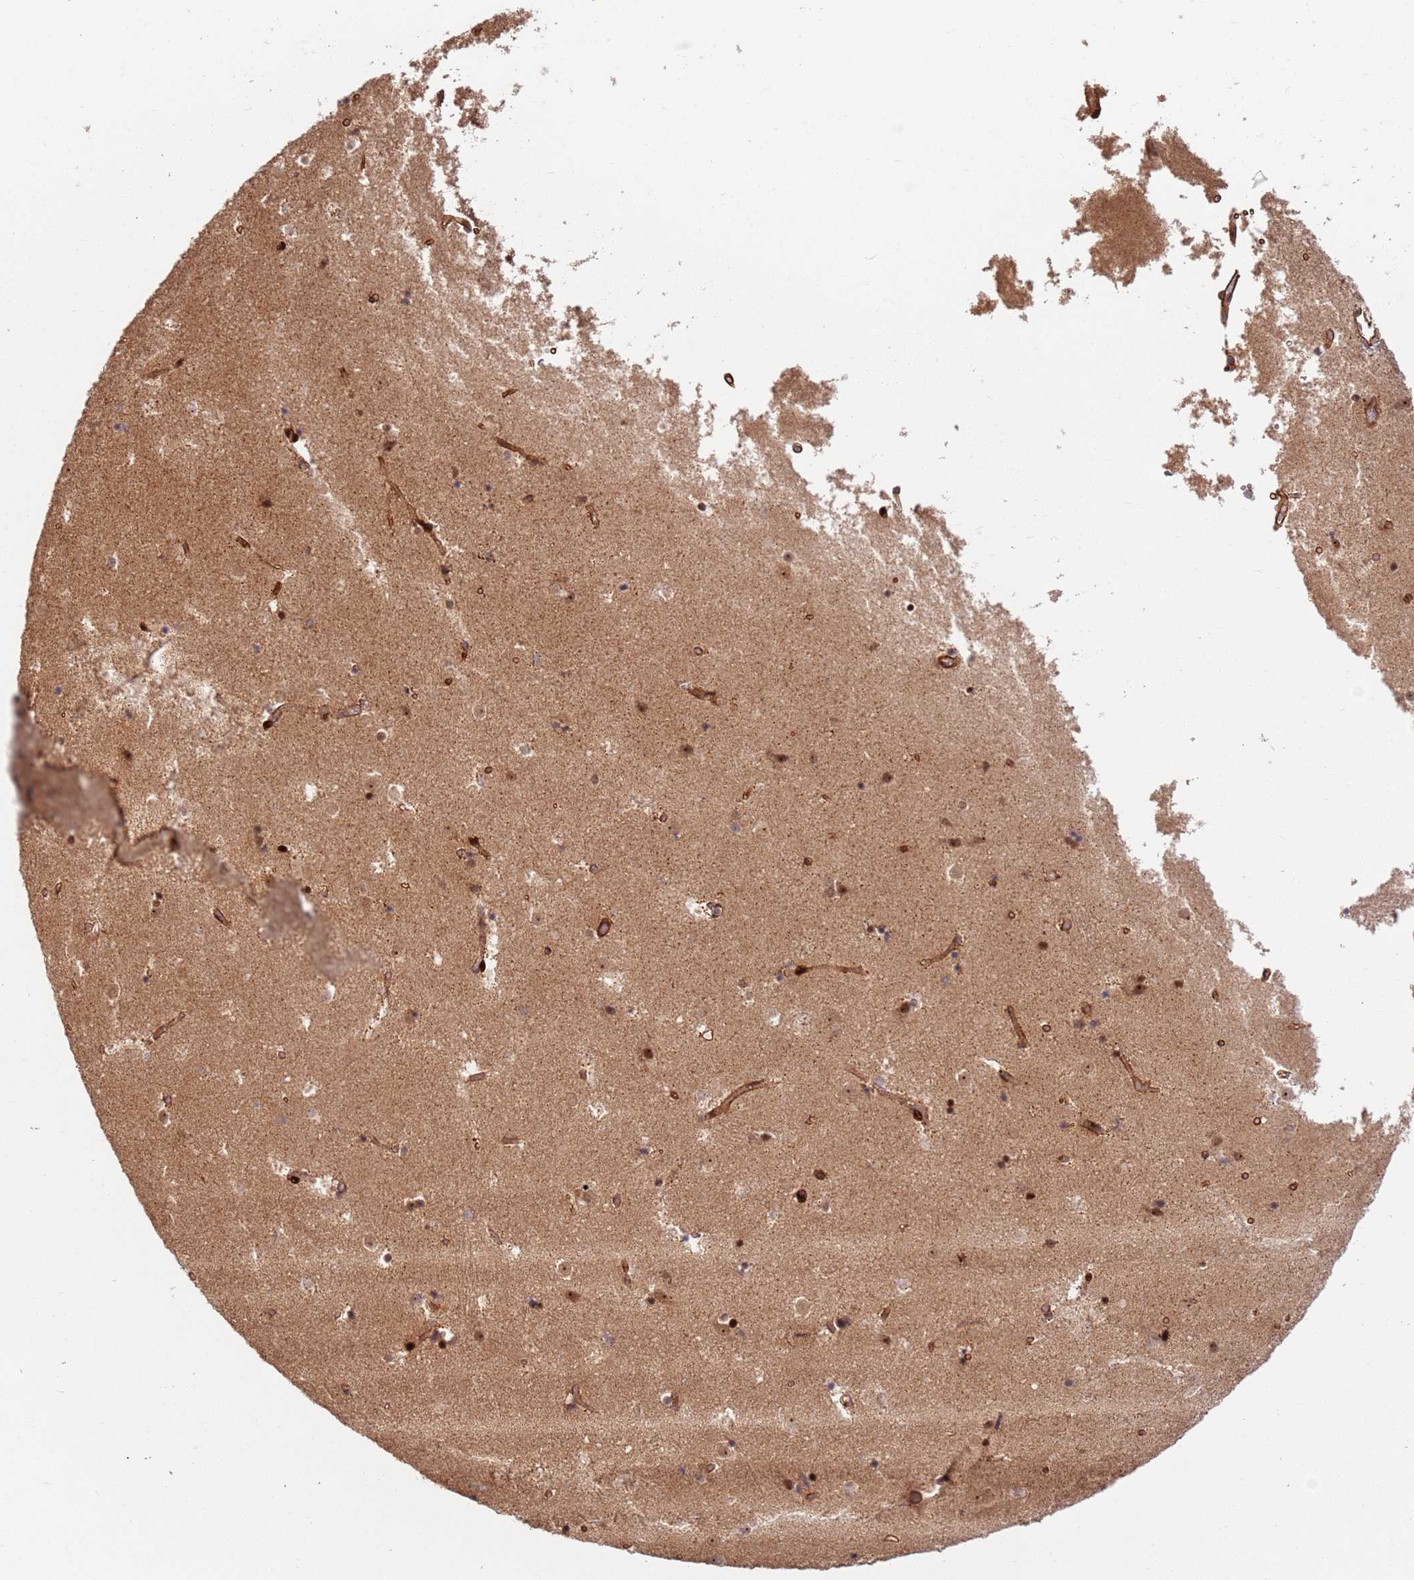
{"staining": {"intensity": "moderate", "quantity": "<25%", "location": "cytoplasmic/membranous,nuclear"}, "tissue": "caudate", "cell_type": "Glial cells", "image_type": "normal", "snomed": [{"axis": "morphology", "description": "Normal tissue, NOS"}, {"axis": "topography", "description": "Lateral ventricle wall"}], "caption": "The photomicrograph reveals immunohistochemical staining of benign caudate. There is moderate cytoplasmic/membranous,nuclear staining is appreciated in approximately <25% of glial cells. (DAB (3,3'-diaminobenzidine) IHC, brown staining for protein, blue staining for nuclei).", "gene": "TMEM233", "patient": {"sex": "female", "age": 52}}